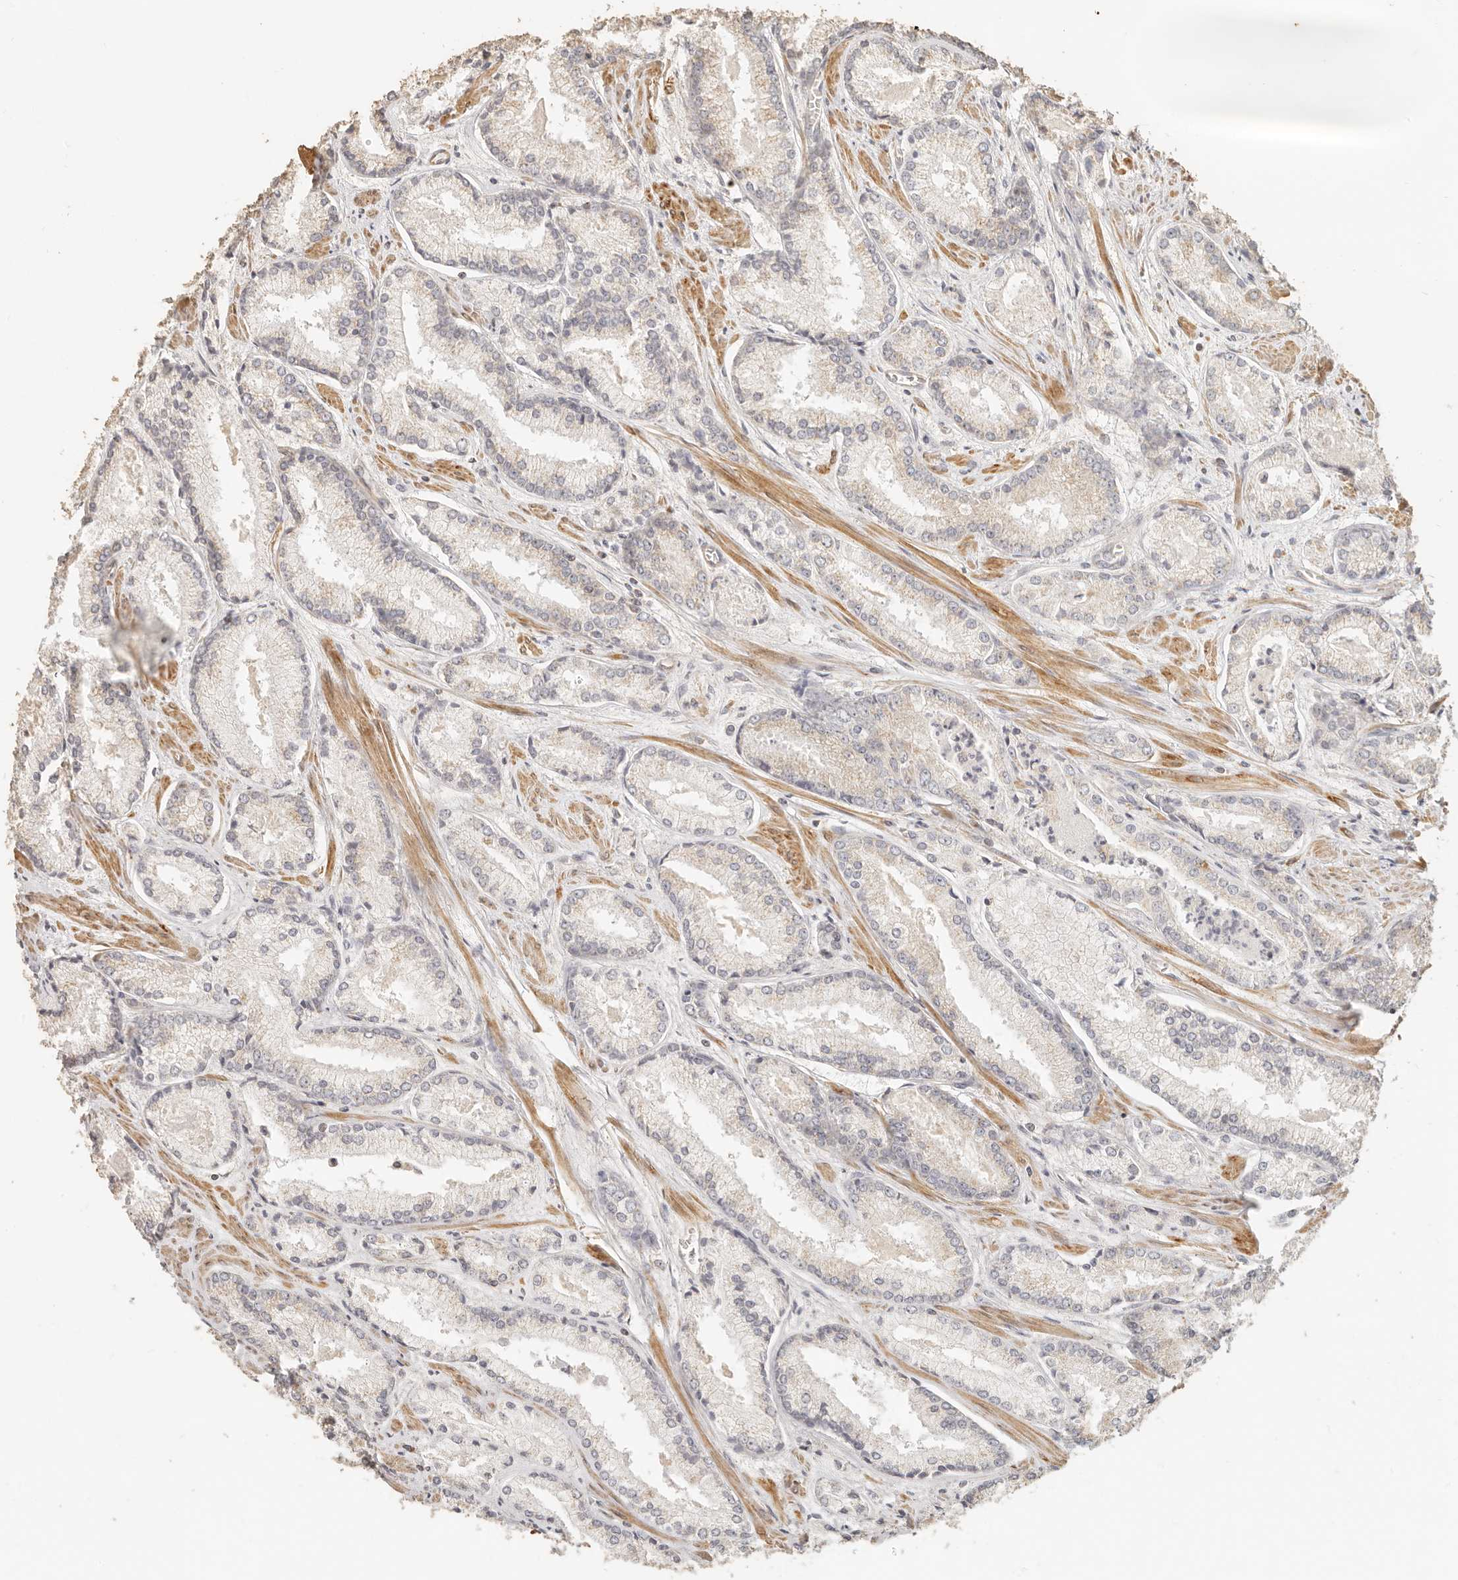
{"staining": {"intensity": "negative", "quantity": "none", "location": "none"}, "tissue": "prostate cancer", "cell_type": "Tumor cells", "image_type": "cancer", "snomed": [{"axis": "morphology", "description": "Adenocarcinoma, Low grade"}, {"axis": "topography", "description": "Prostate"}], "caption": "Immunohistochemical staining of prostate cancer reveals no significant staining in tumor cells.", "gene": "PTPN22", "patient": {"sex": "male", "age": 54}}